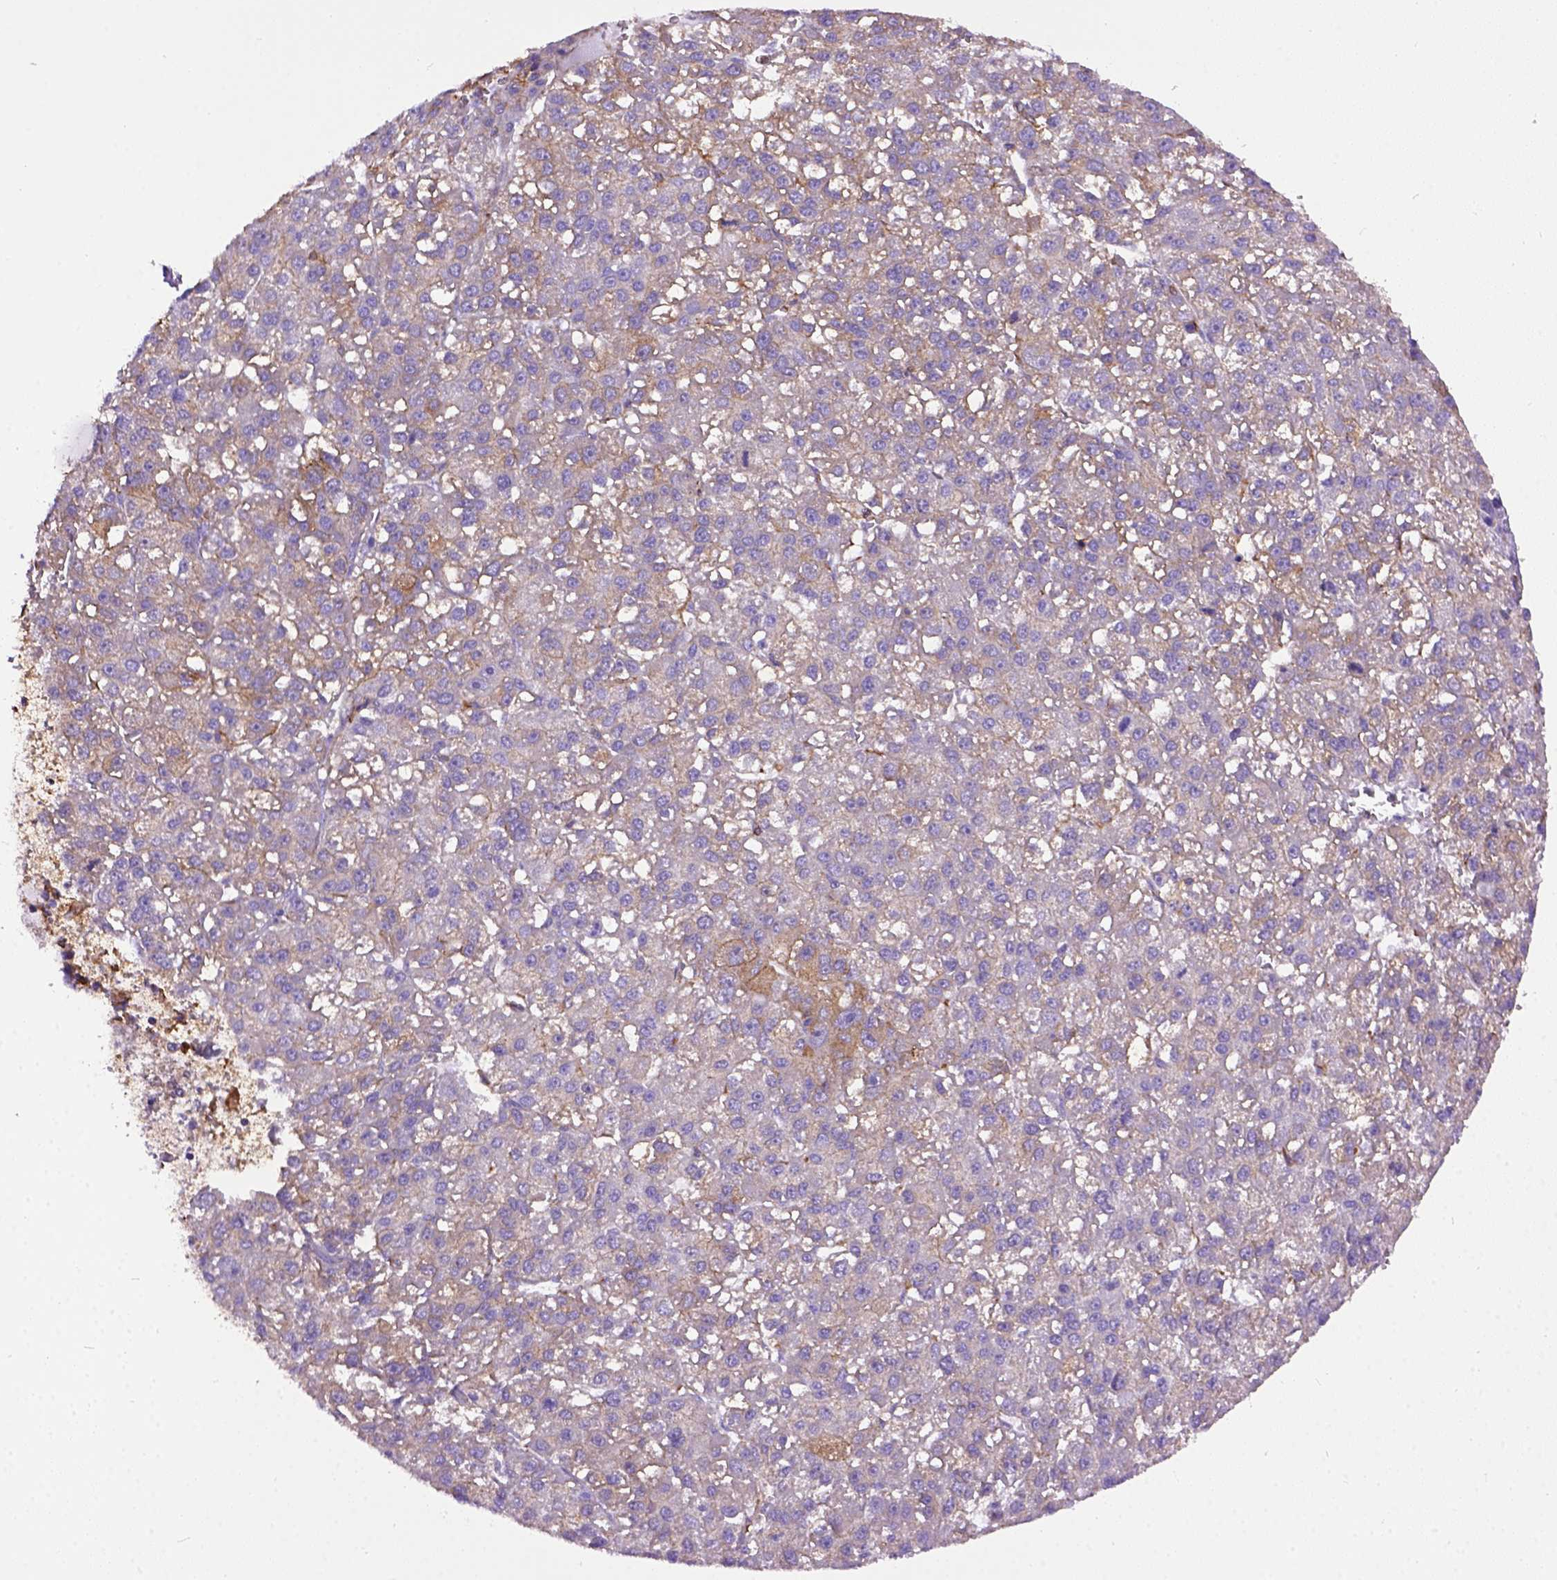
{"staining": {"intensity": "weak", "quantity": "<25%", "location": "cytoplasmic/membranous"}, "tissue": "liver cancer", "cell_type": "Tumor cells", "image_type": "cancer", "snomed": [{"axis": "morphology", "description": "Carcinoma, Hepatocellular, NOS"}, {"axis": "topography", "description": "Liver"}], "caption": "Immunohistochemistry (IHC) of liver cancer (hepatocellular carcinoma) shows no staining in tumor cells.", "gene": "MVP", "patient": {"sex": "female", "age": 70}}